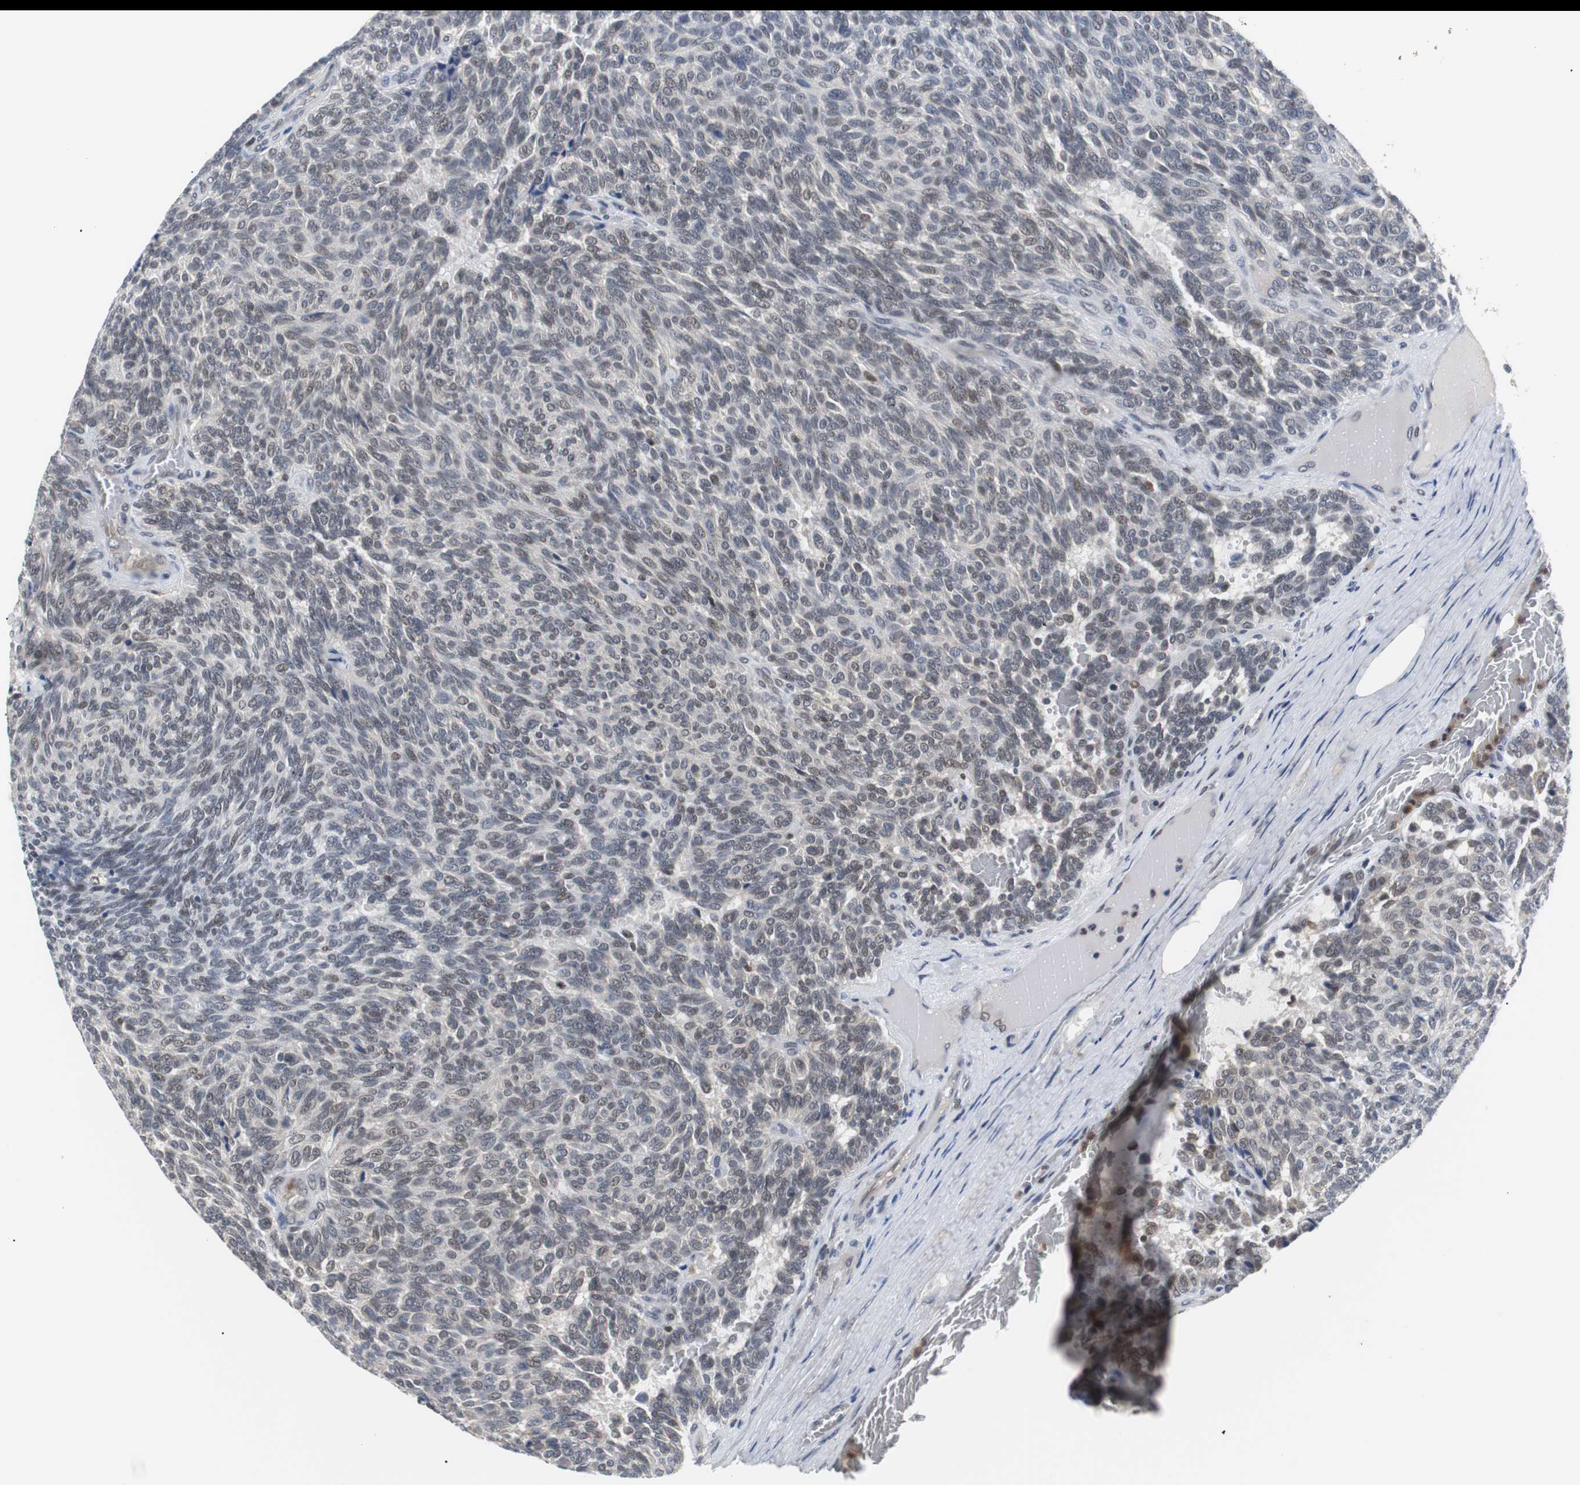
{"staining": {"intensity": "negative", "quantity": "none", "location": "none"}, "tissue": "carcinoid", "cell_type": "Tumor cells", "image_type": "cancer", "snomed": [{"axis": "morphology", "description": "Carcinoid, malignant, NOS"}, {"axis": "topography", "description": "Pancreas"}], "caption": "A high-resolution photomicrograph shows IHC staining of carcinoid (malignant), which exhibits no significant expression in tumor cells. (Brightfield microscopy of DAB IHC at high magnification).", "gene": "SIRT1", "patient": {"sex": "female", "age": 54}}